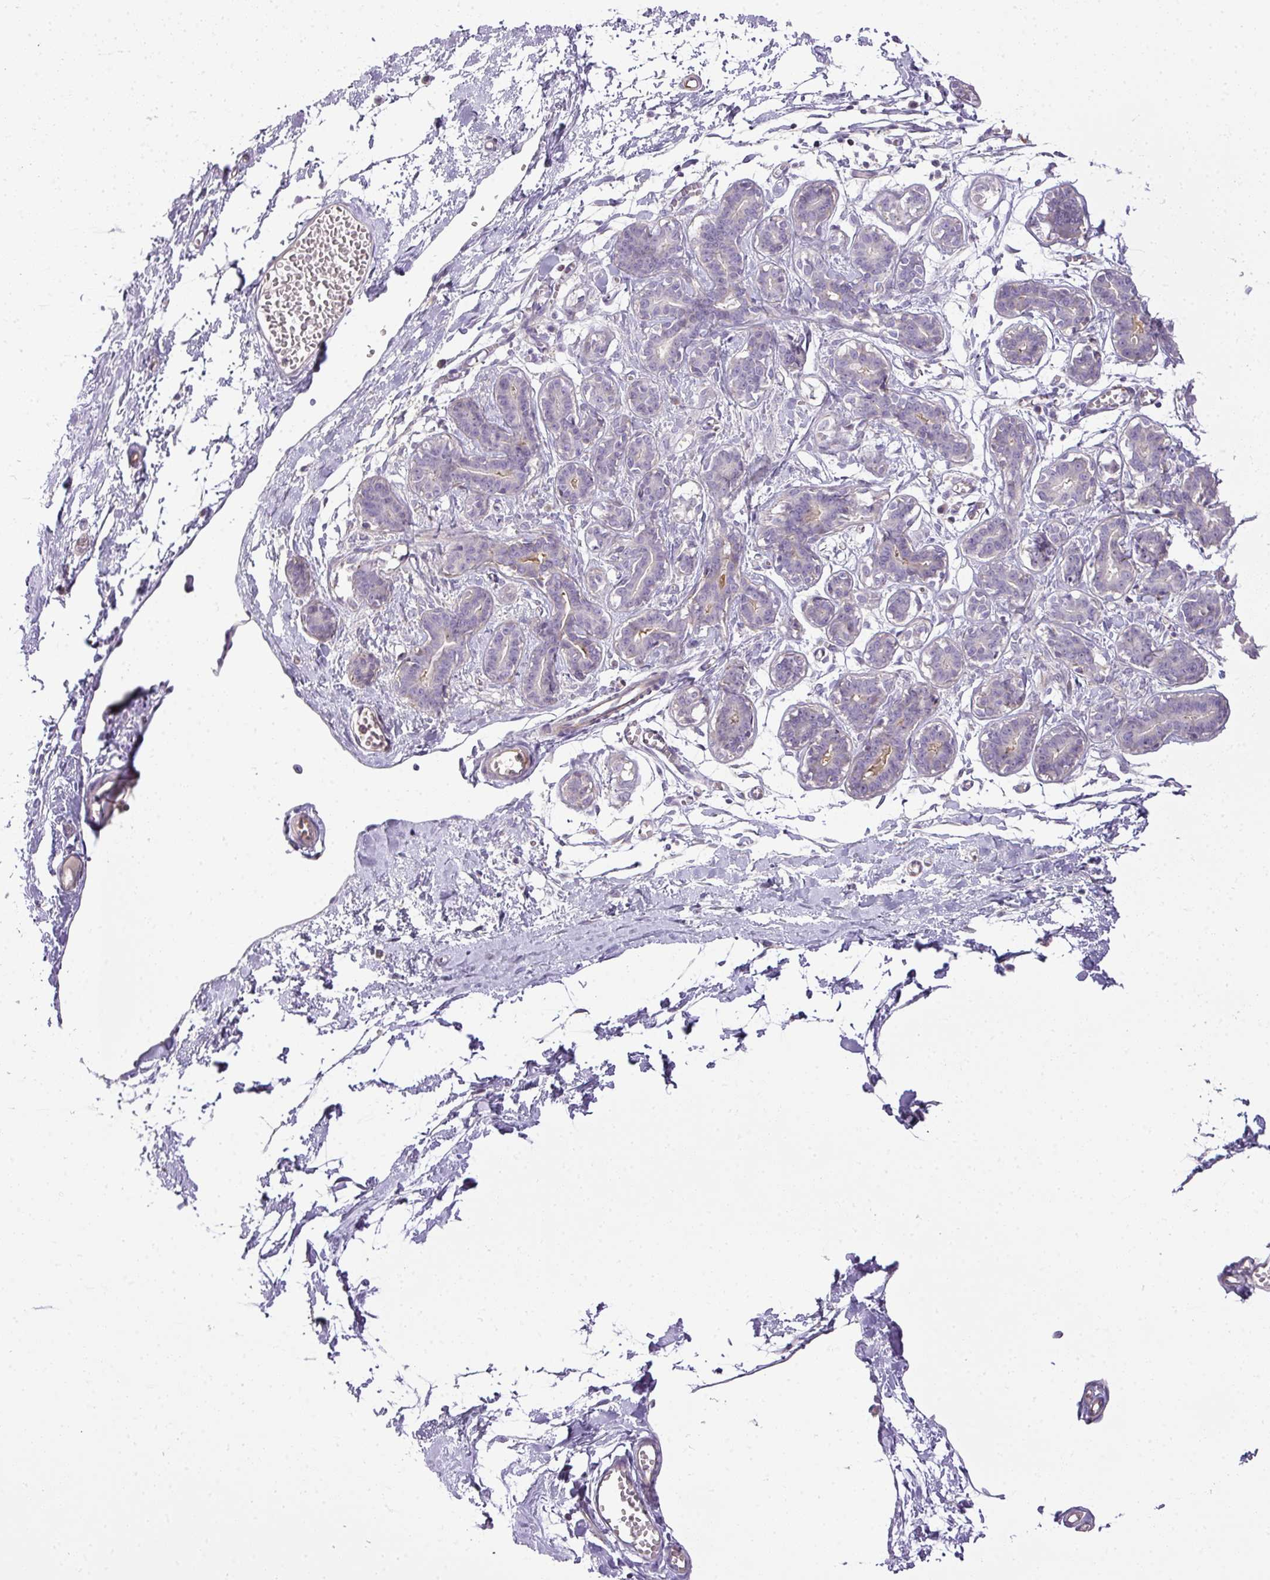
{"staining": {"intensity": "negative", "quantity": "none", "location": "none"}, "tissue": "breast", "cell_type": "Adipocytes", "image_type": "normal", "snomed": [{"axis": "morphology", "description": "Normal tissue, NOS"}, {"axis": "topography", "description": "Breast"}], "caption": "Breast was stained to show a protein in brown. There is no significant positivity in adipocytes. (IHC, brightfield microscopy, high magnification).", "gene": "HOXC13", "patient": {"sex": "female", "age": 27}}